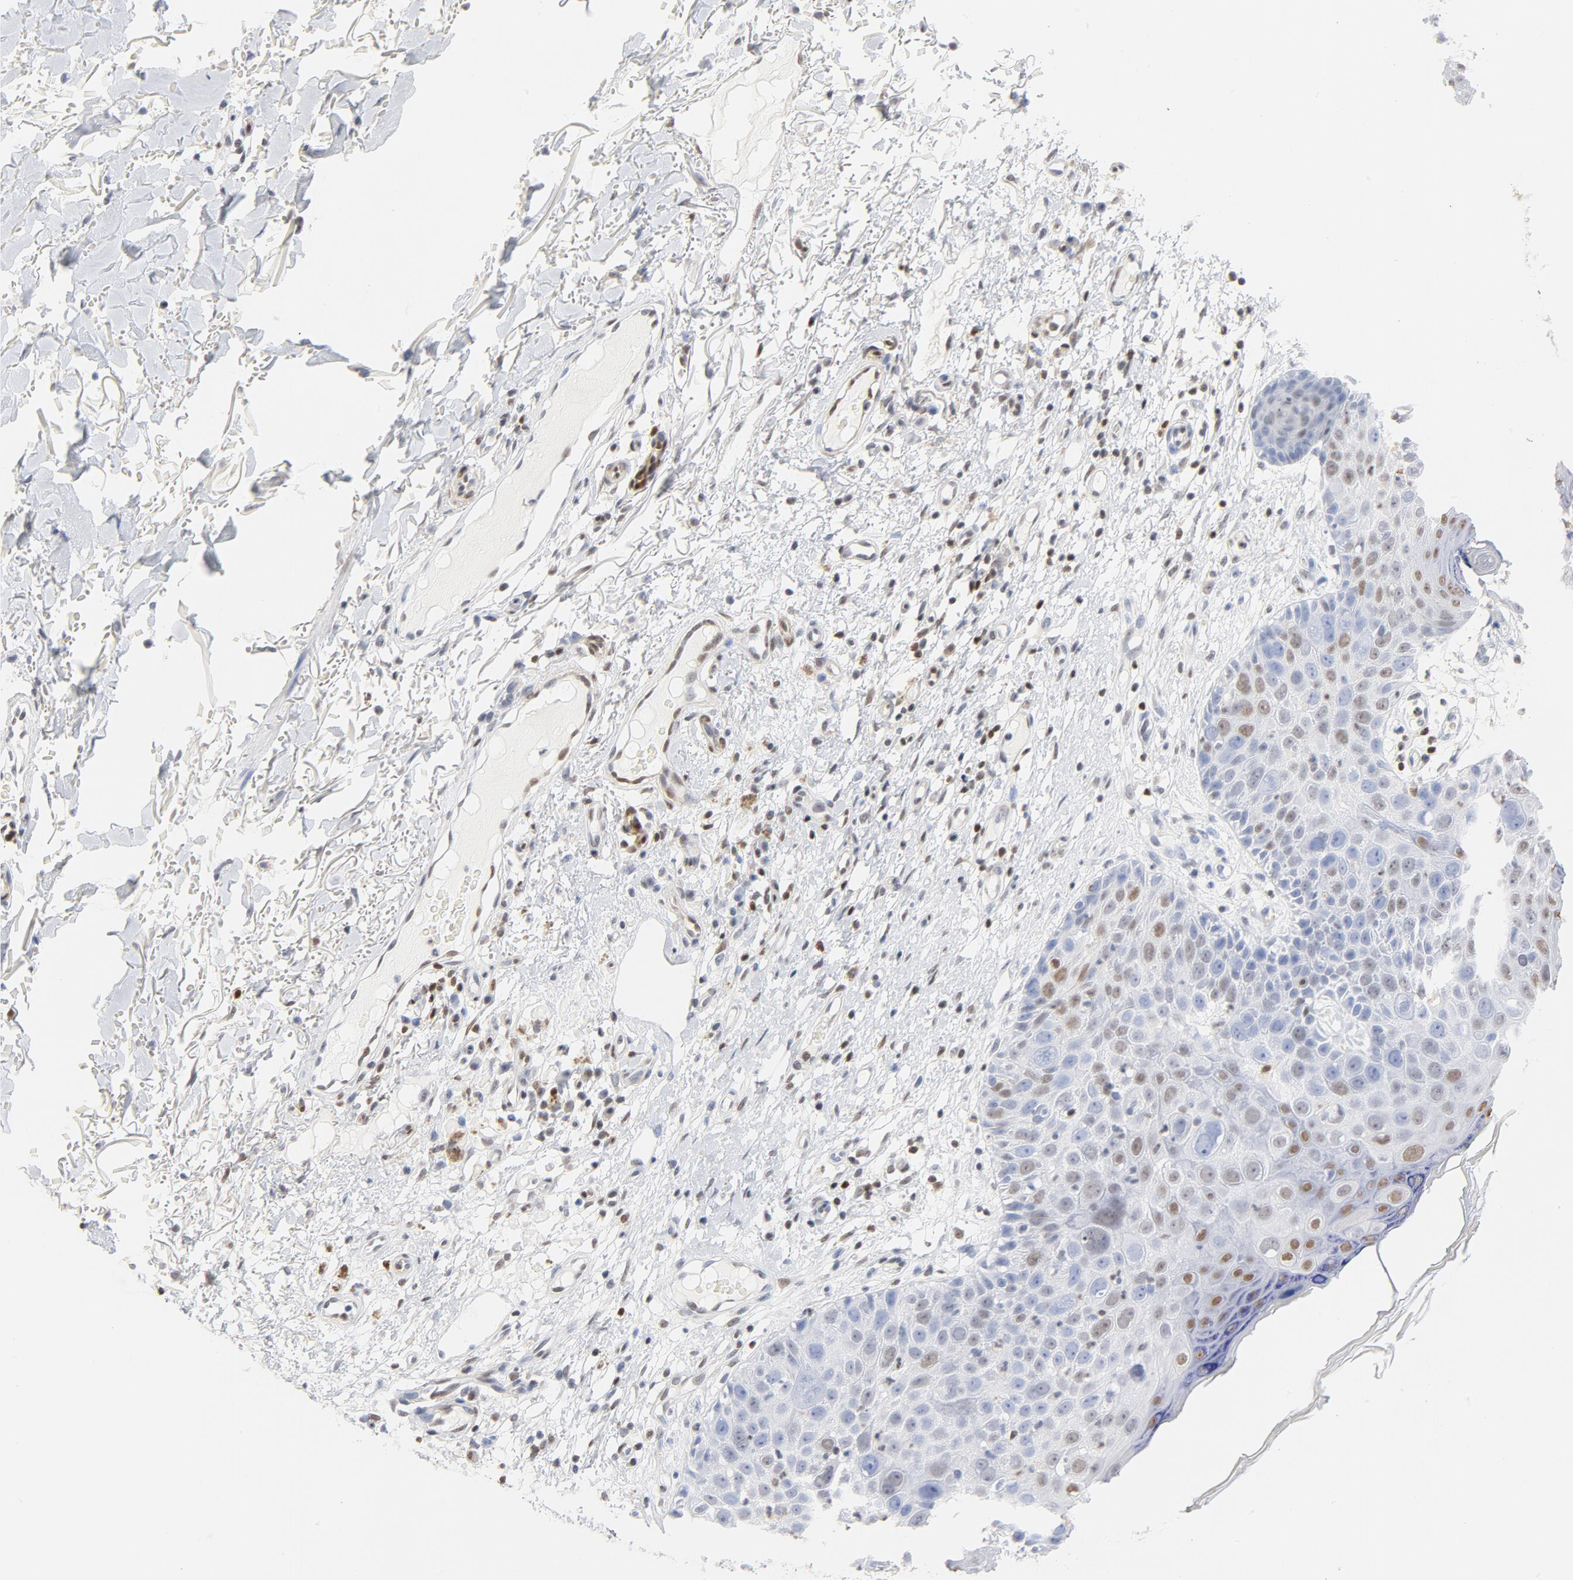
{"staining": {"intensity": "moderate", "quantity": "25%-75%", "location": "nuclear"}, "tissue": "skin cancer", "cell_type": "Tumor cells", "image_type": "cancer", "snomed": [{"axis": "morphology", "description": "Squamous cell carcinoma, NOS"}, {"axis": "topography", "description": "Skin"}], "caption": "Immunohistochemical staining of skin cancer exhibits medium levels of moderate nuclear expression in about 25%-75% of tumor cells.", "gene": "CDKN1B", "patient": {"sex": "male", "age": 87}}